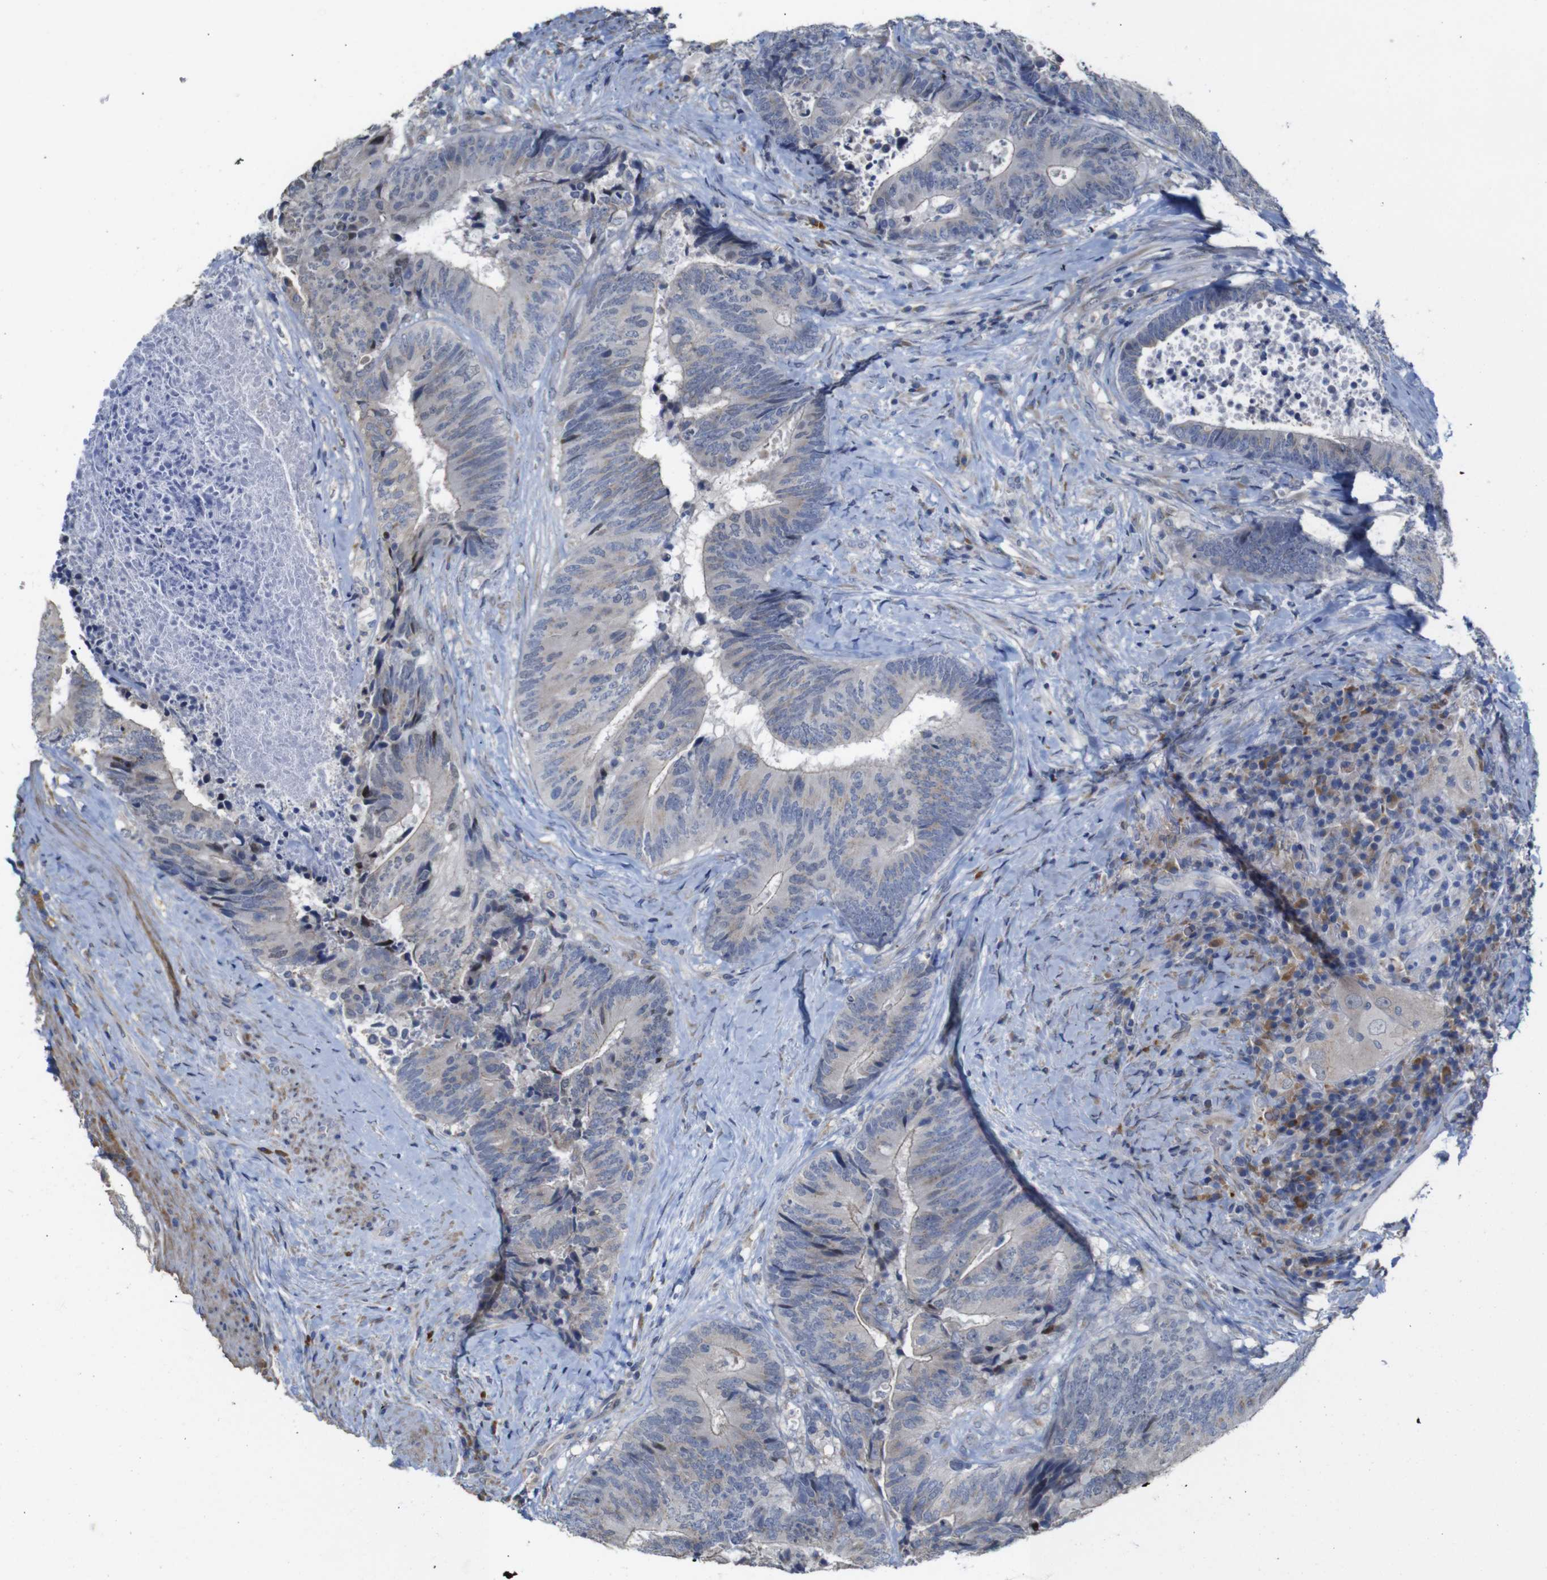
{"staining": {"intensity": "negative", "quantity": "none", "location": "none"}, "tissue": "colorectal cancer", "cell_type": "Tumor cells", "image_type": "cancer", "snomed": [{"axis": "morphology", "description": "Adenocarcinoma, NOS"}, {"axis": "topography", "description": "Rectum"}], "caption": "This is an IHC histopathology image of human adenocarcinoma (colorectal). There is no positivity in tumor cells.", "gene": "TCEAL9", "patient": {"sex": "male", "age": 72}}